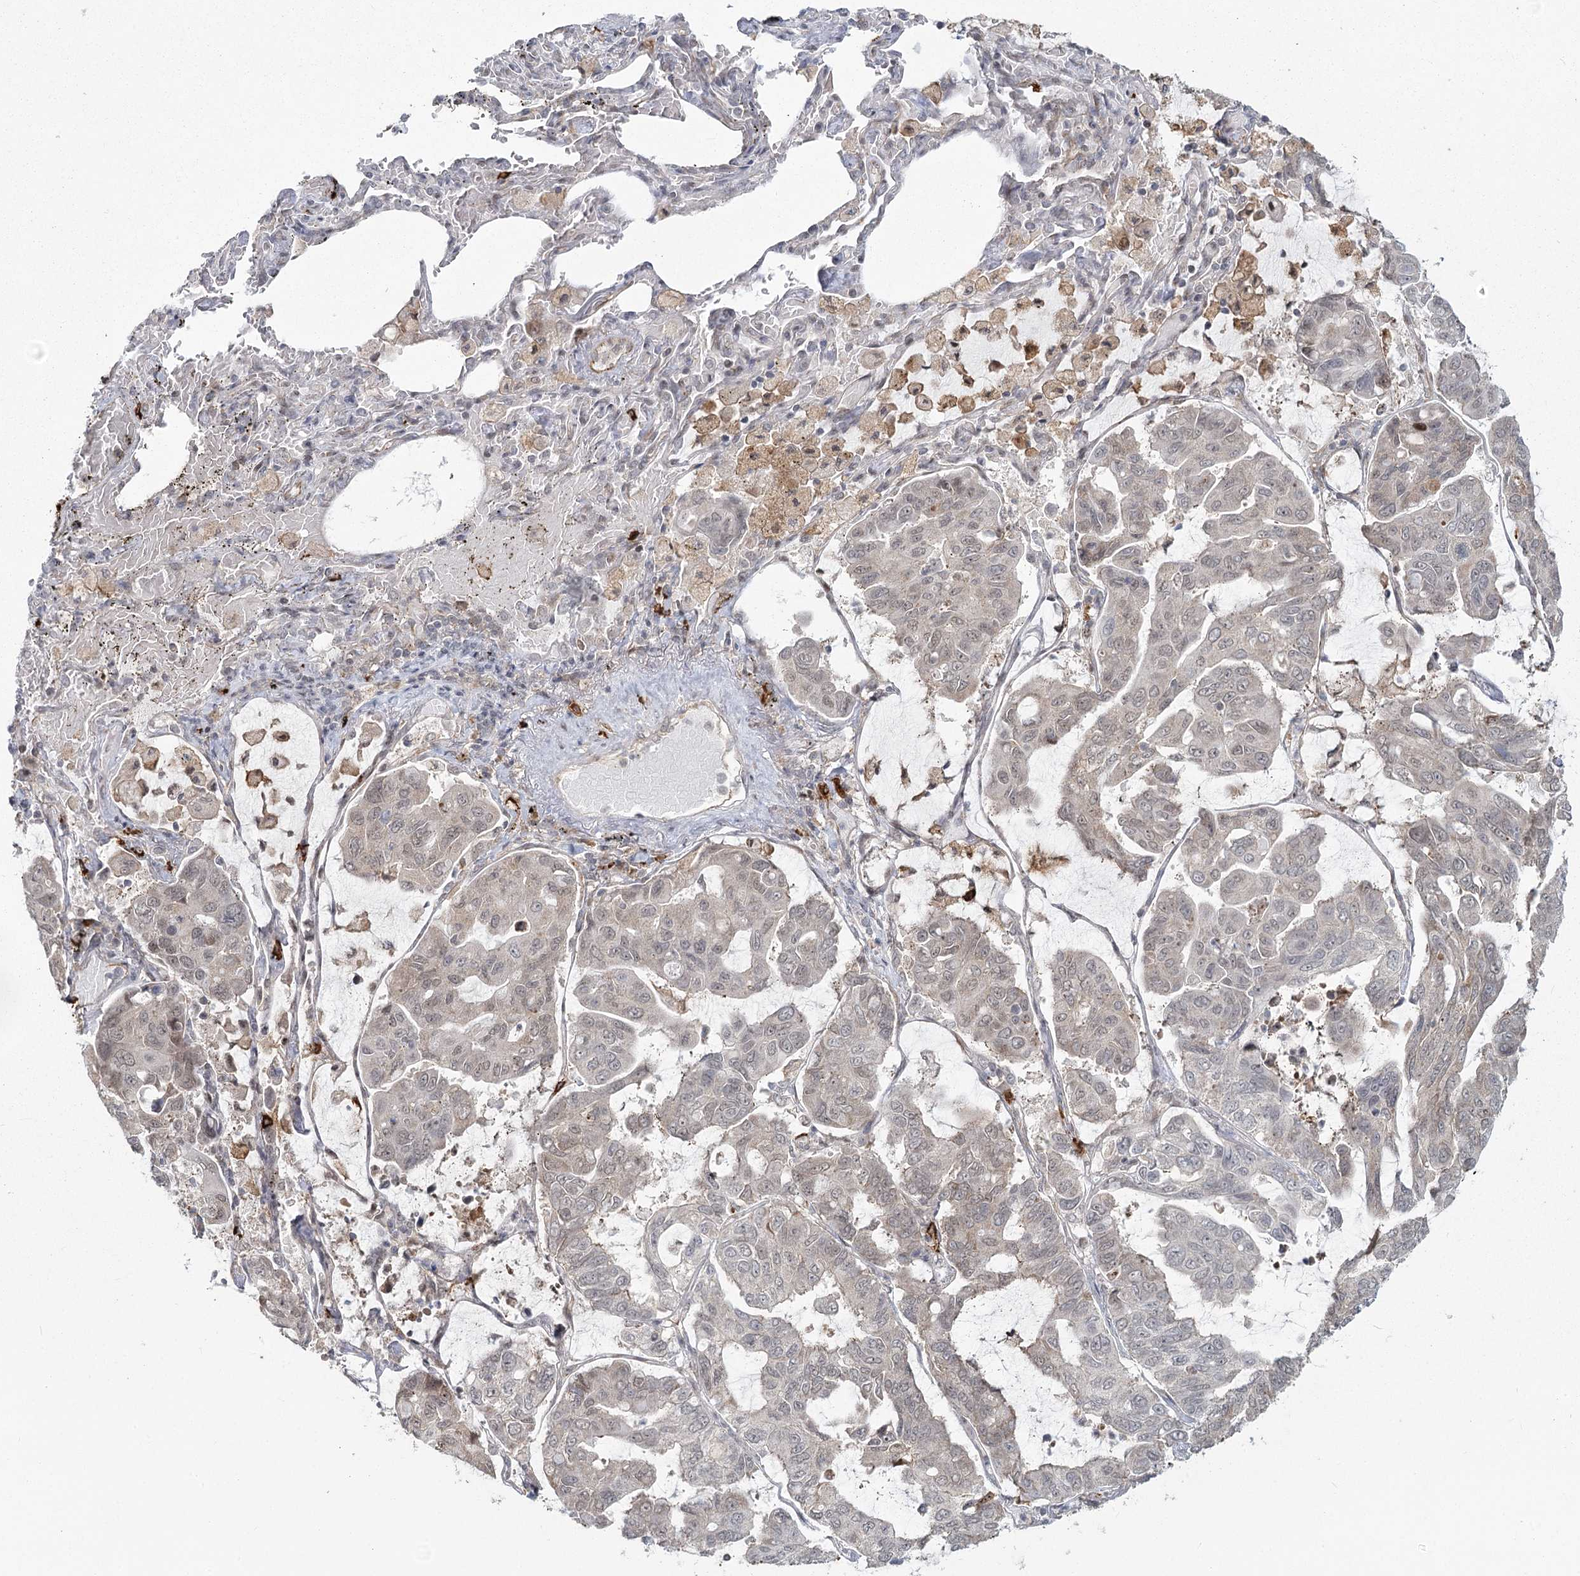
{"staining": {"intensity": "weak", "quantity": "25%-75%", "location": "cytoplasmic/membranous,nuclear"}, "tissue": "lung cancer", "cell_type": "Tumor cells", "image_type": "cancer", "snomed": [{"axis": "morphology", "description": "Adenocarcinoma, NOS"}, {"axis": "topography", "description": "Lung"}], "caption": "The image shows a brown stain indicating the presence of a protein in the cytoplasmic/membranous and nuclear of tumor cells in lung adenocarcinoma.", "gene": "AP2M1", "patient": {"sex": "male", "age": 64}}